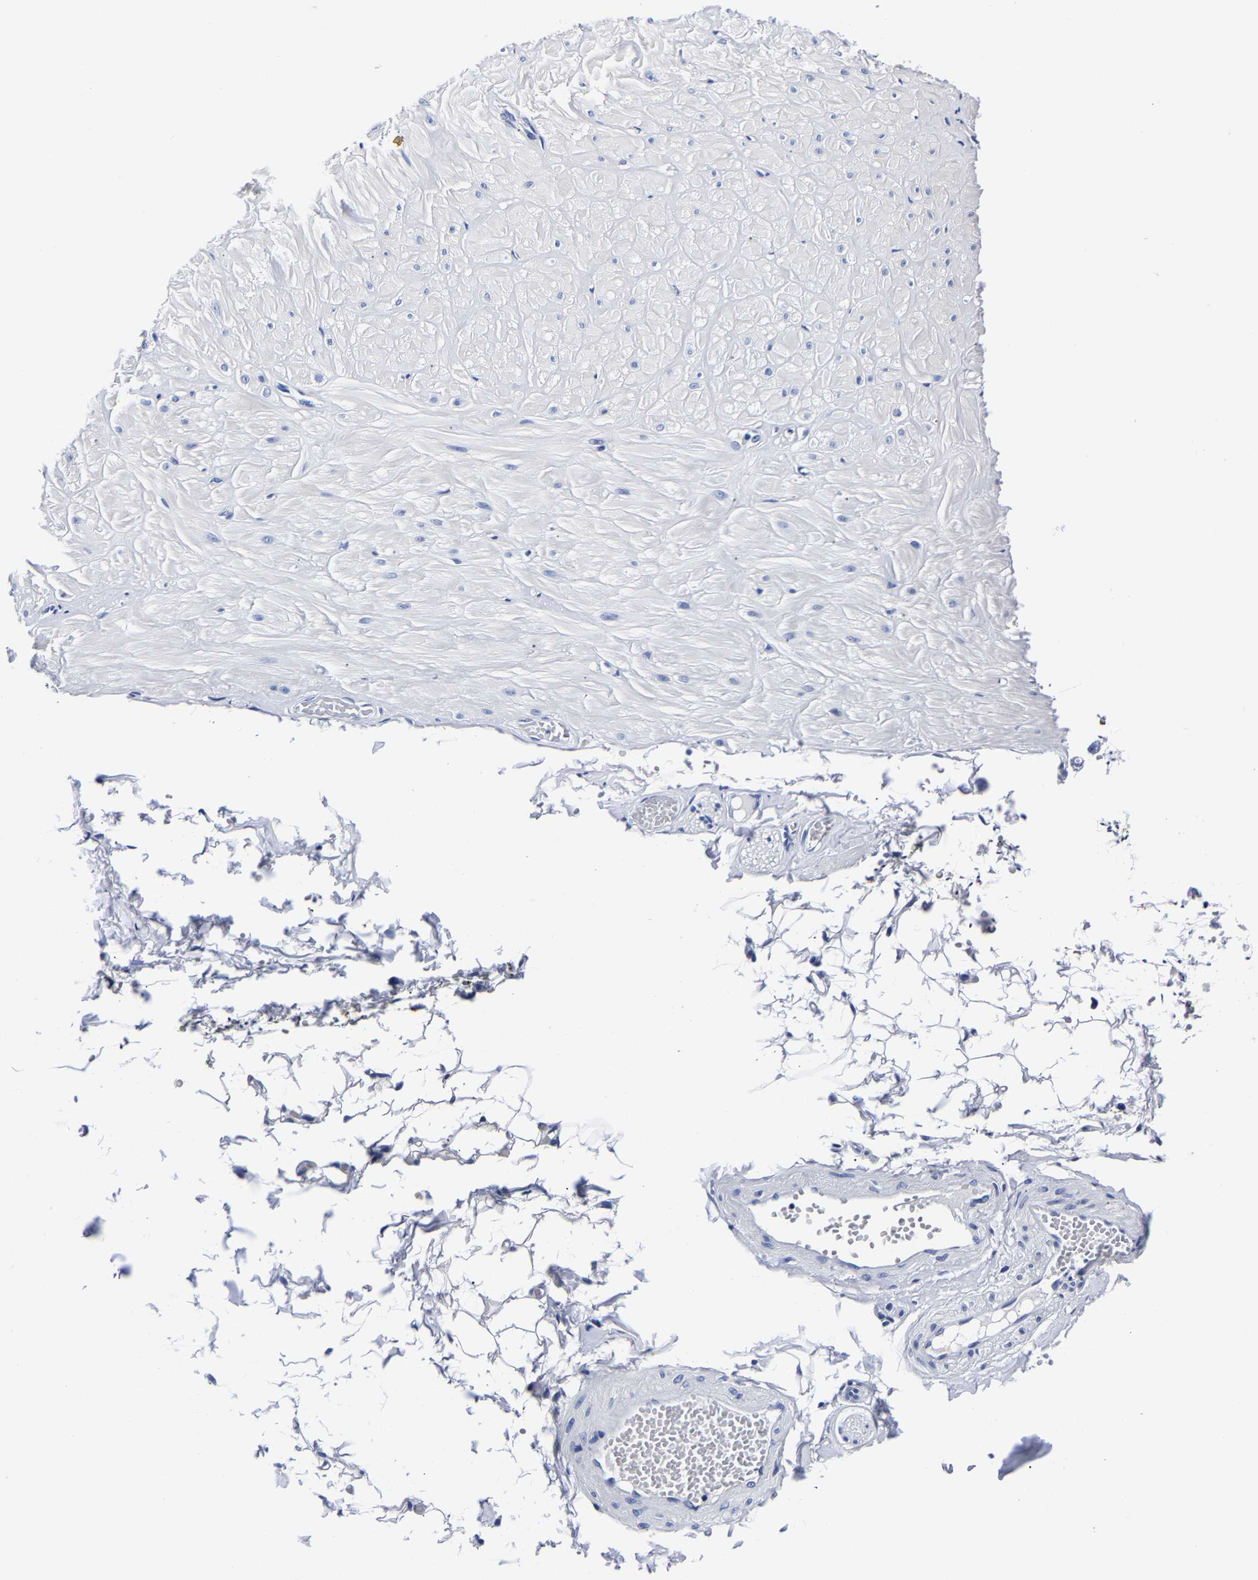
{"staining": {"intensity": "negative", "quantity": "none", "location": "none"}, "tissue": "adipose tissue", "cell_type": "Adipocytes", "image_type": "normal", "snomed": [{"axis": "morphology", "description": "Normal tissue, NOS"}, {"axis": "topography", "description": "Adipose tissue"}, {"axis": "topography", "description": "Vascular tissue"}, {"axis": "topography", "description": "Peripheral nerve tissue"}], "caption": "IHC image of benign adipose tissue: human adipose tissue stained with DAB (3,3'-diaminobenzidine) shows no significant protein positivity in adipocytes. (DAB (3,3'-diaminobenzidine) IHC with hematoxylin counter stain).", "gene": "CPA2", "patient": {"sex": "male", "age": 25}}